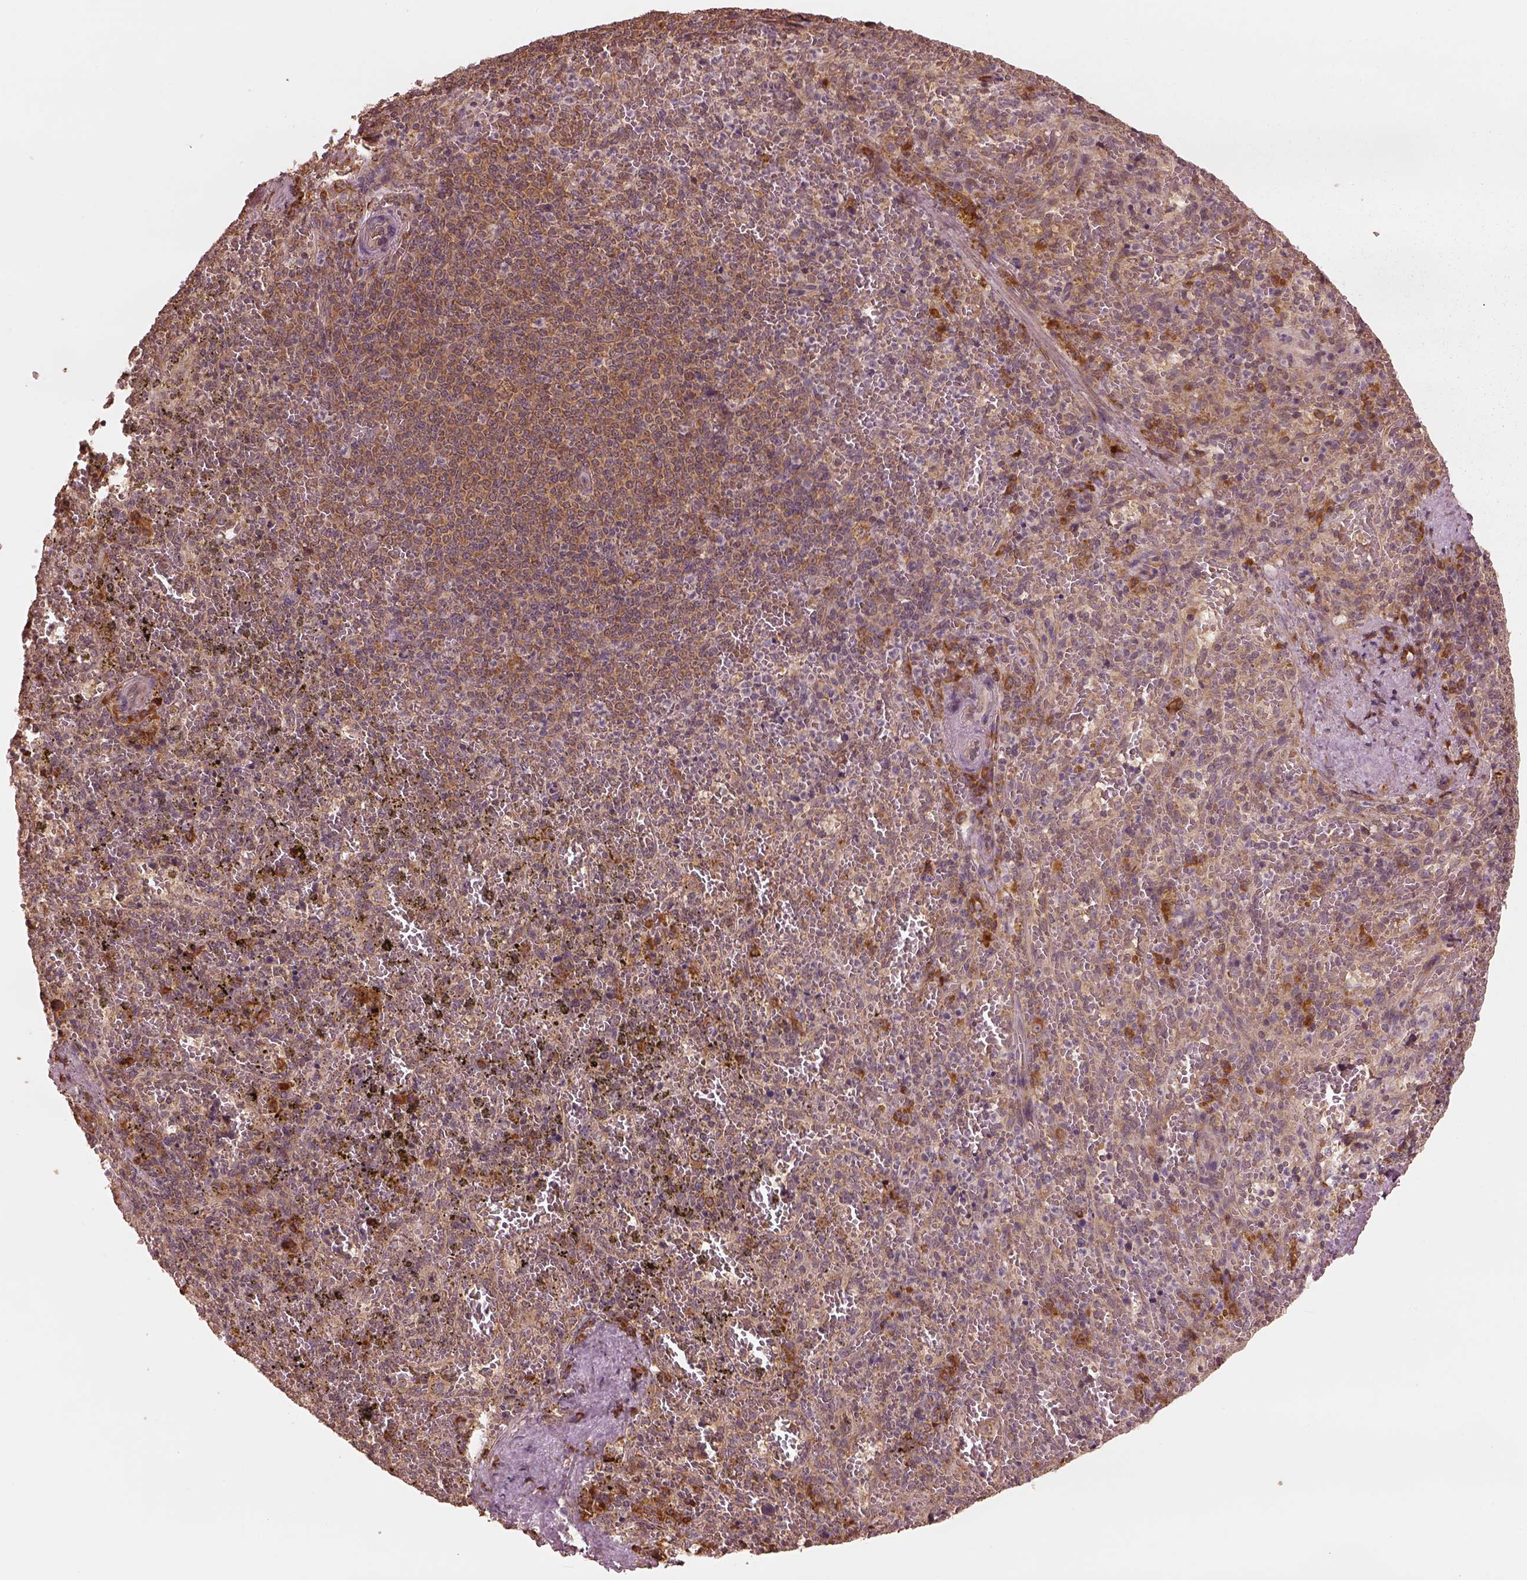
{"staining": {"intensity": "moderate", "quantity": "25%-75%", "location": "cytoplasmic/membranous"}, "tissue": "spleen", "cell_type": "Cells in red pulp", "image_type": "normal", "snomed": [{"axis": "morphology", "description": "Normal tissue, NOS"}, {"axis": "topography", "description": "Spleen"}], "caption": "Immunohistochemistry (DAB (3,3'-diaminobenzidine)) staining of normal human spleen reveals moderate cytoplasmic/membranous protein expression in approximately 25%-75% of cells in red pulp.", "gene": "RPS5", "patient": {"sex": "female", "age": 50}}